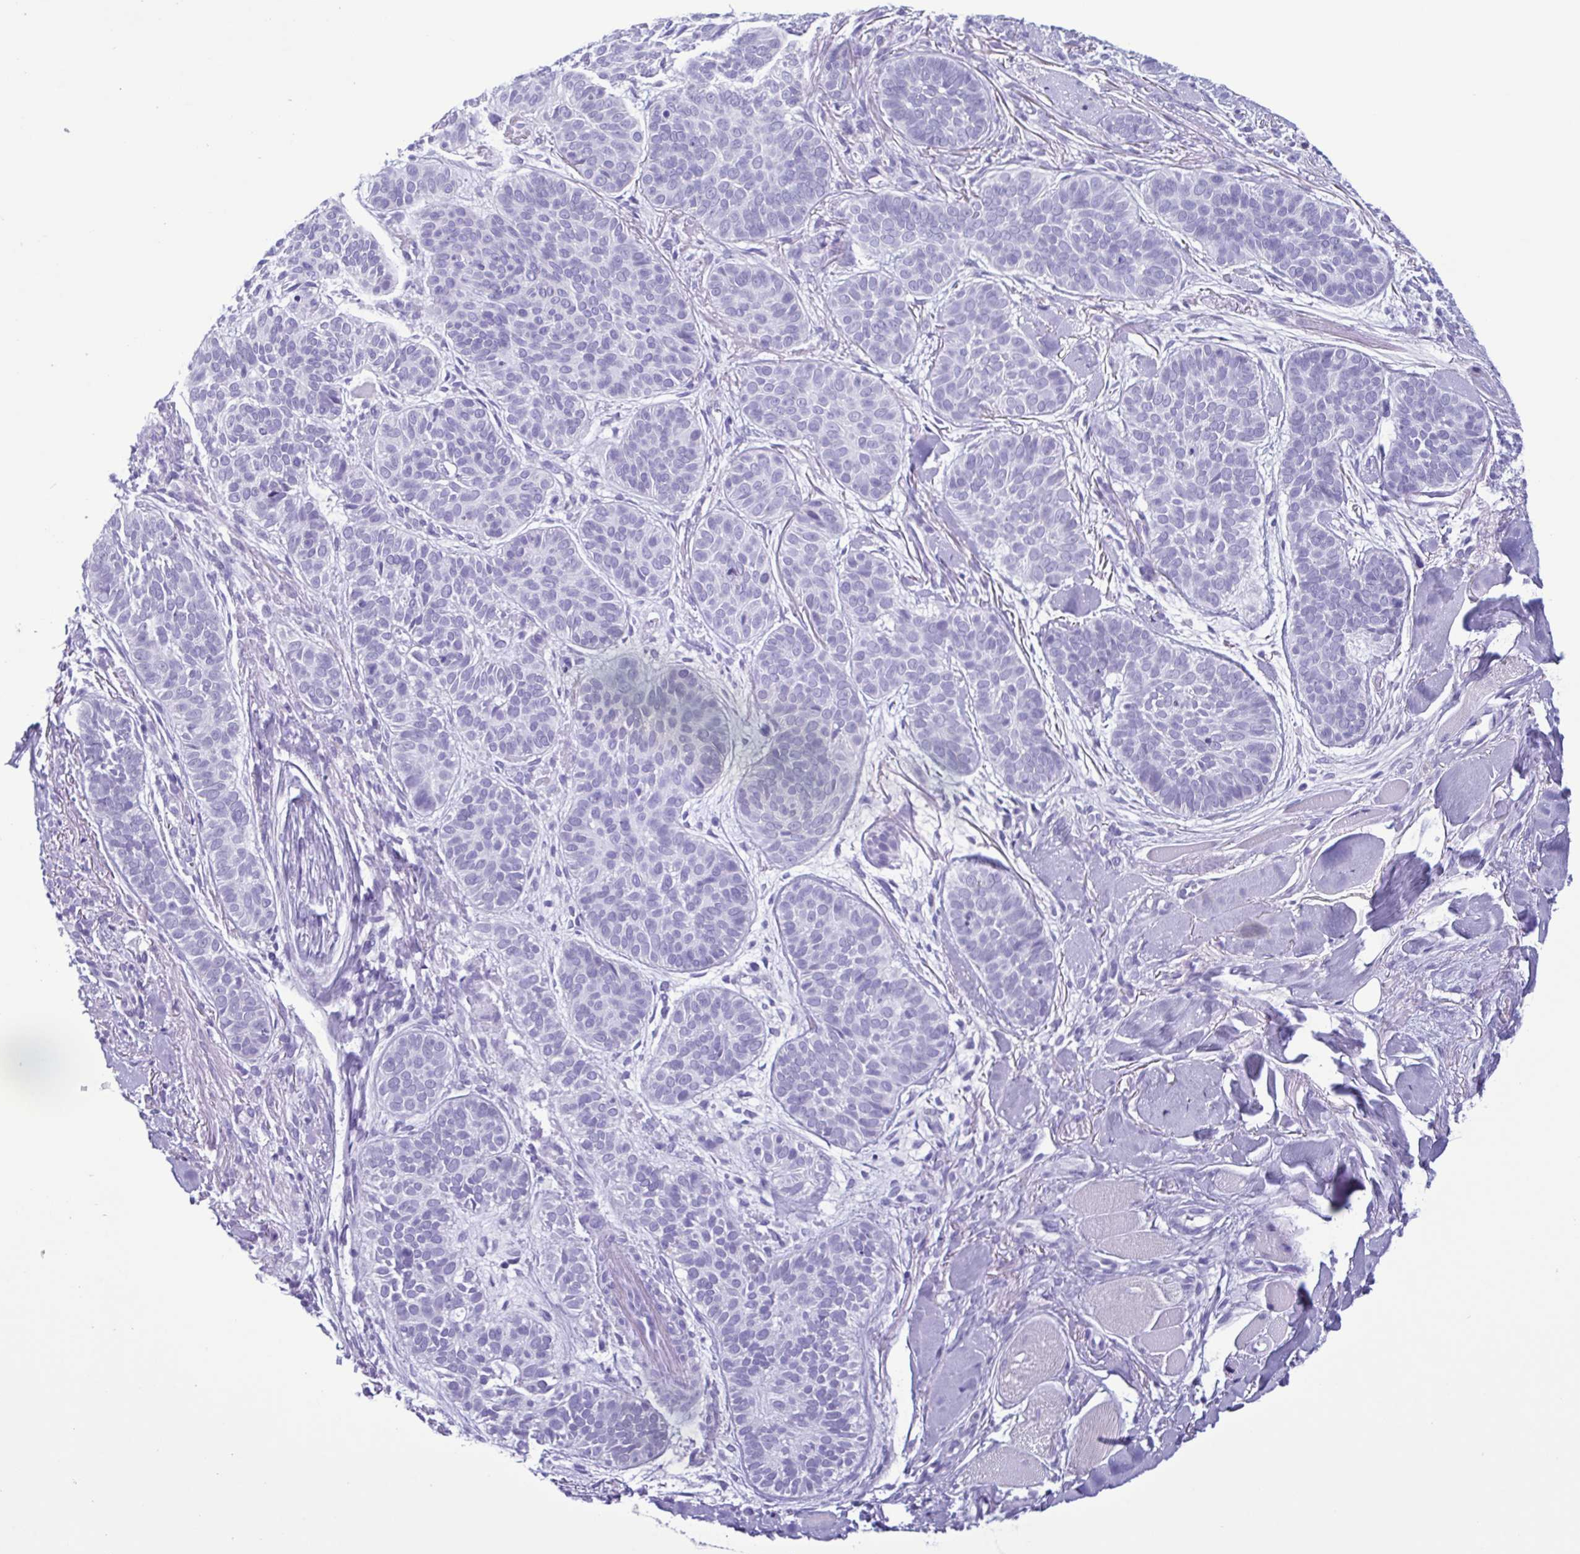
{"staining": {"intensity": "negative", "quantity": "none", "location": "none"}, "tissue": "skin cancer", "cell_type": "Tumor cells", "image_type": "cancer", "snomed": [{"axis": "morphology", "description": "Basal cell carcinoma"}, {"axis": "topography", "description": "Skin"}, {"axis": "topography", "description": "Skin of nose"}], "caption": "Photomicrograph shows no protein expression in tumor cells of skin basal cell carcinoma tissue.", "gene": "INAFM1", "patient": {"sex": "female", "age": 81}}